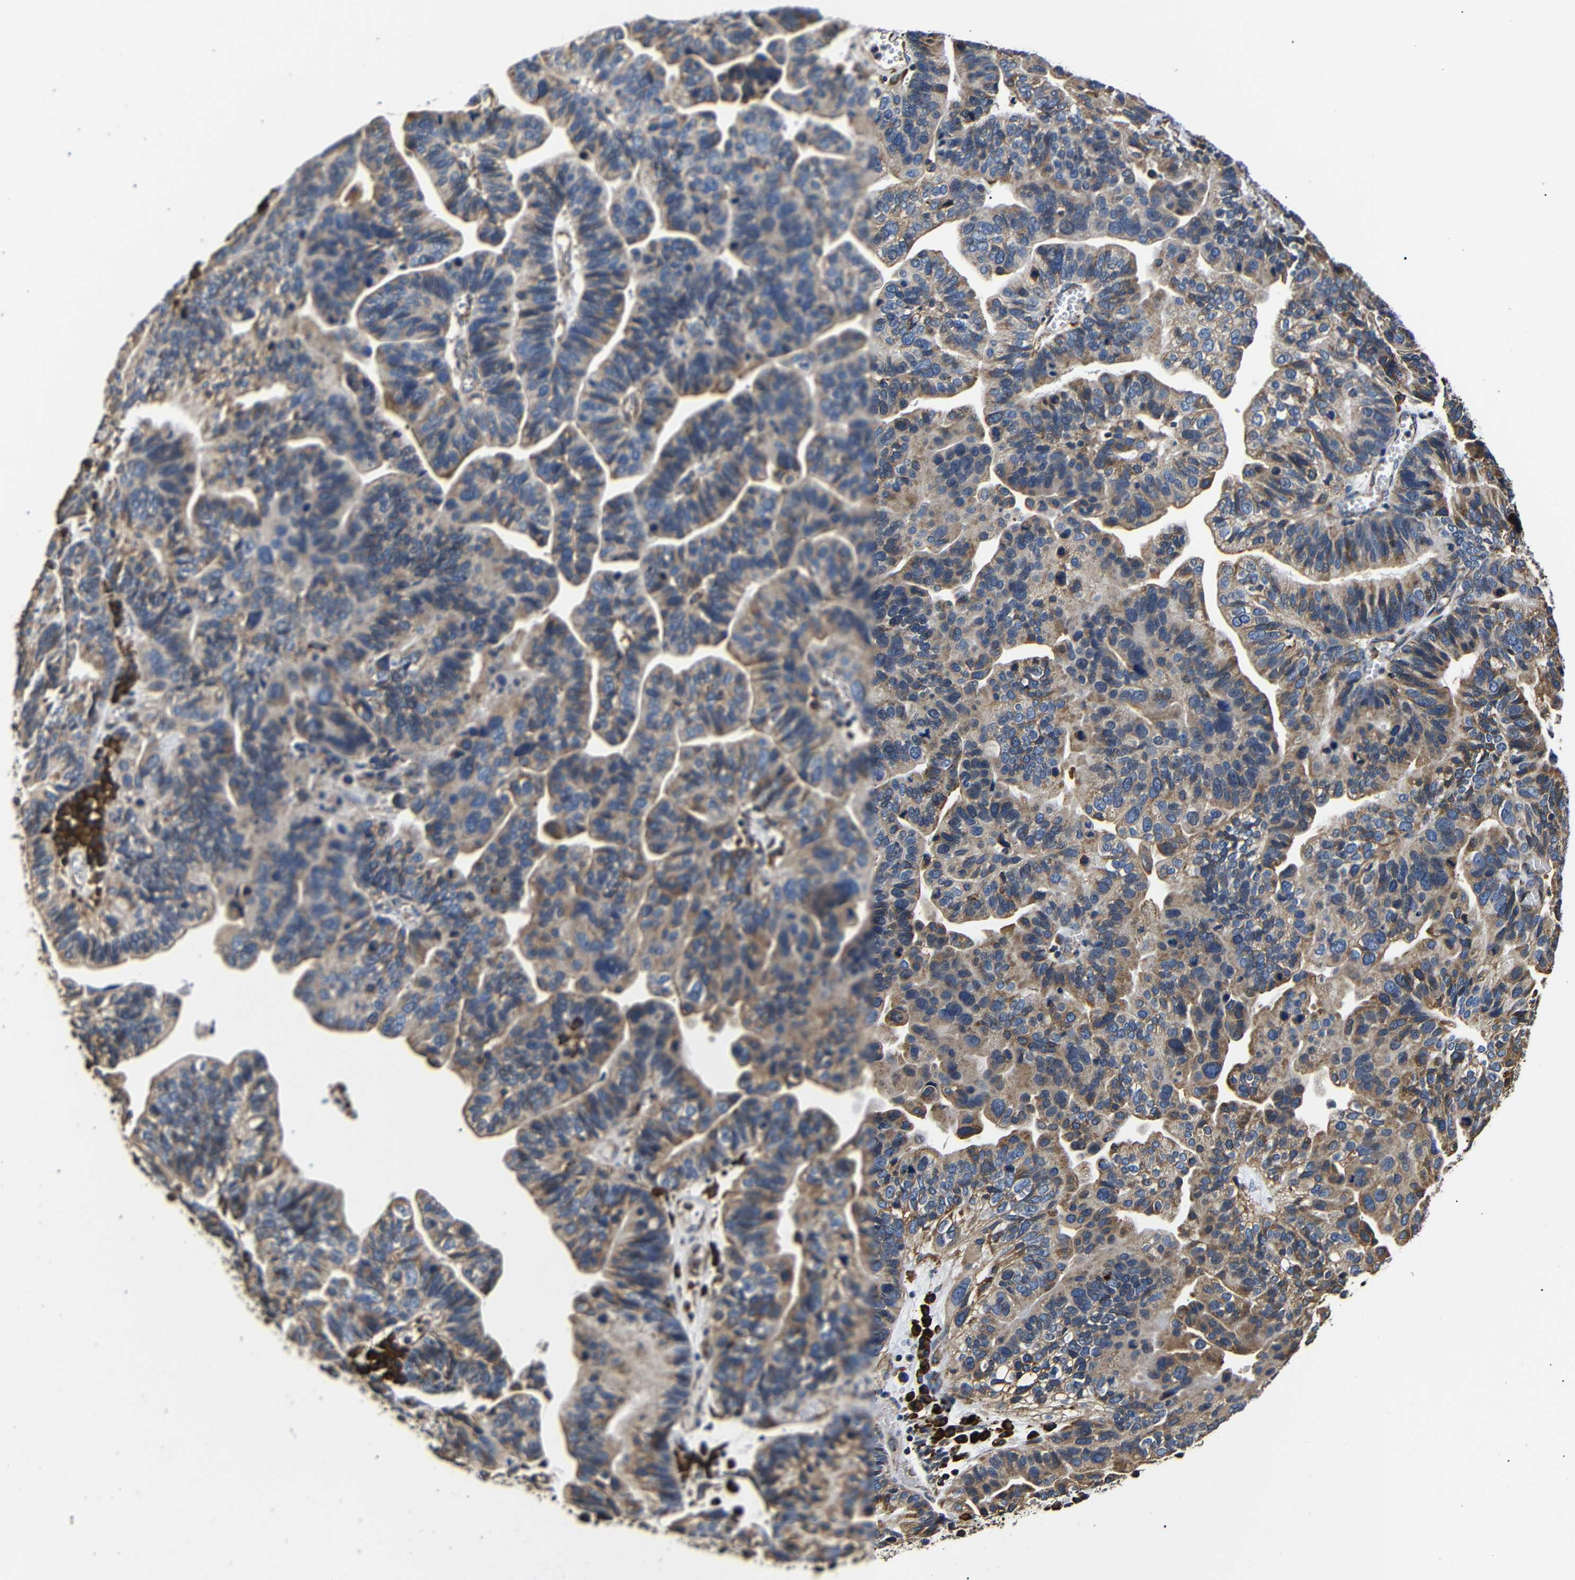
{"staining": {"intensity": "moderate", "quantity": "25%-75%", "location": "cytoplasmic/membranous"}, "tissue": "ovarian cancer", "cell_type": "Tumor cells", "image_type": "cancer", "snomed": [{"axis": "morphology", "description": "Cystadenocarcinoma, serous, NOS"}, {"axis": "topography", "description": "Ovary"}], "caption": "Immunohistochemistry histopathology image of ovarian cancer (serous cystadenocarcinoma) stained for a protein (brown), which displays medium levels of moderate cytoplasmic/membranous positivity in about 25%-75% of tumor cells.", "gene": "HHIP", "patient": {"sex": "female", "age": 56}}